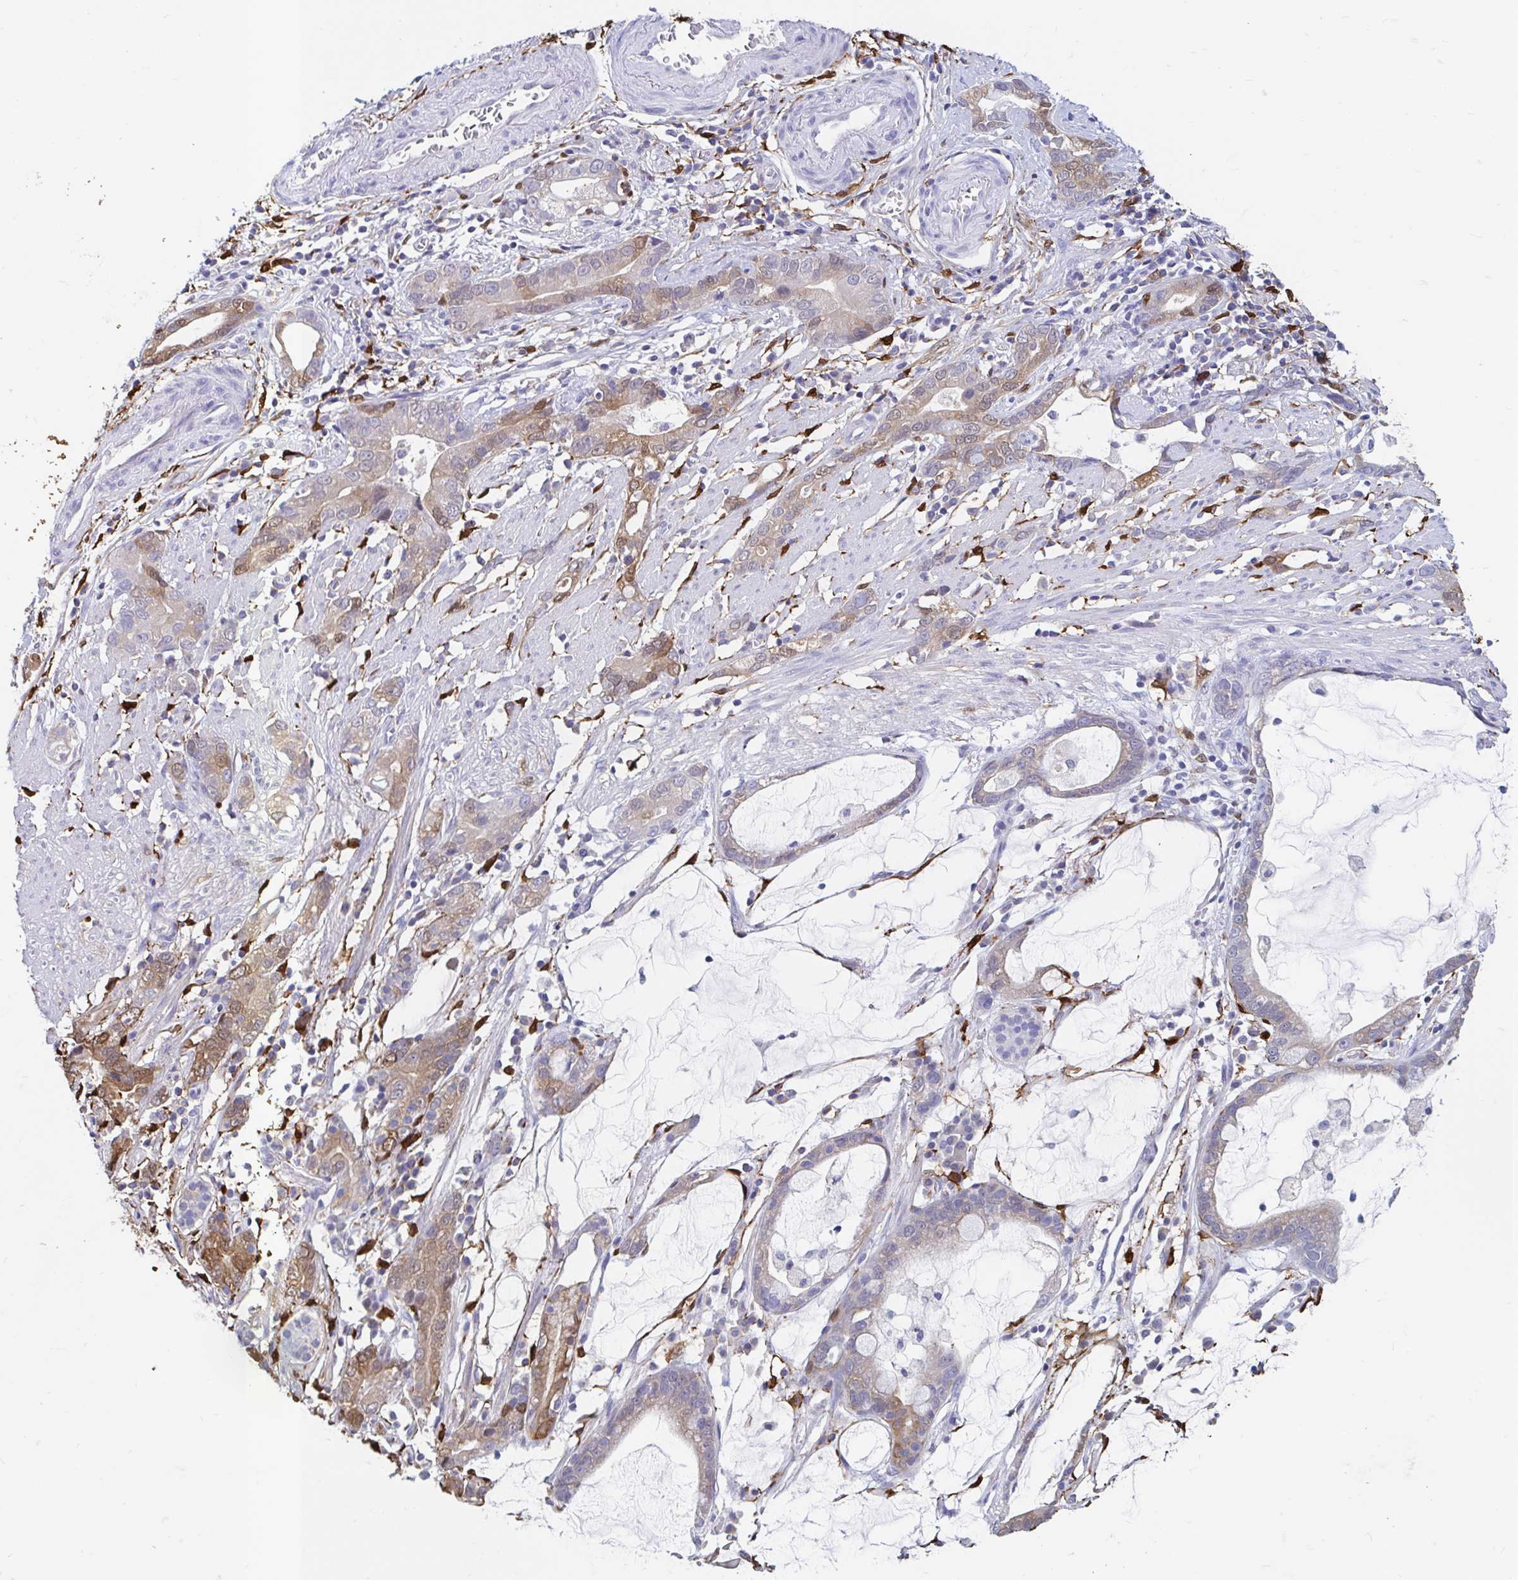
{"staining": {"intensity": "moderate", "quantity": "25%-75%", "location": "cytoplasmic/membranous"}, "tissue": "stomach cancer", "cell_type": "Tumor cells", "image_type": "cancer", "snomed": [{"axis": "morphology", "description": "Adenocarcinoma, NOS"}, {"axis": "topography", "description": "Stomach"}], "caption": "Moderate cytoplasmic/membranous protein expression is identified in about 25%-75% of tumor cells in stomach cancer.", "gene": "ADH1A", "patient": {"sex": "male", "age": 55}}